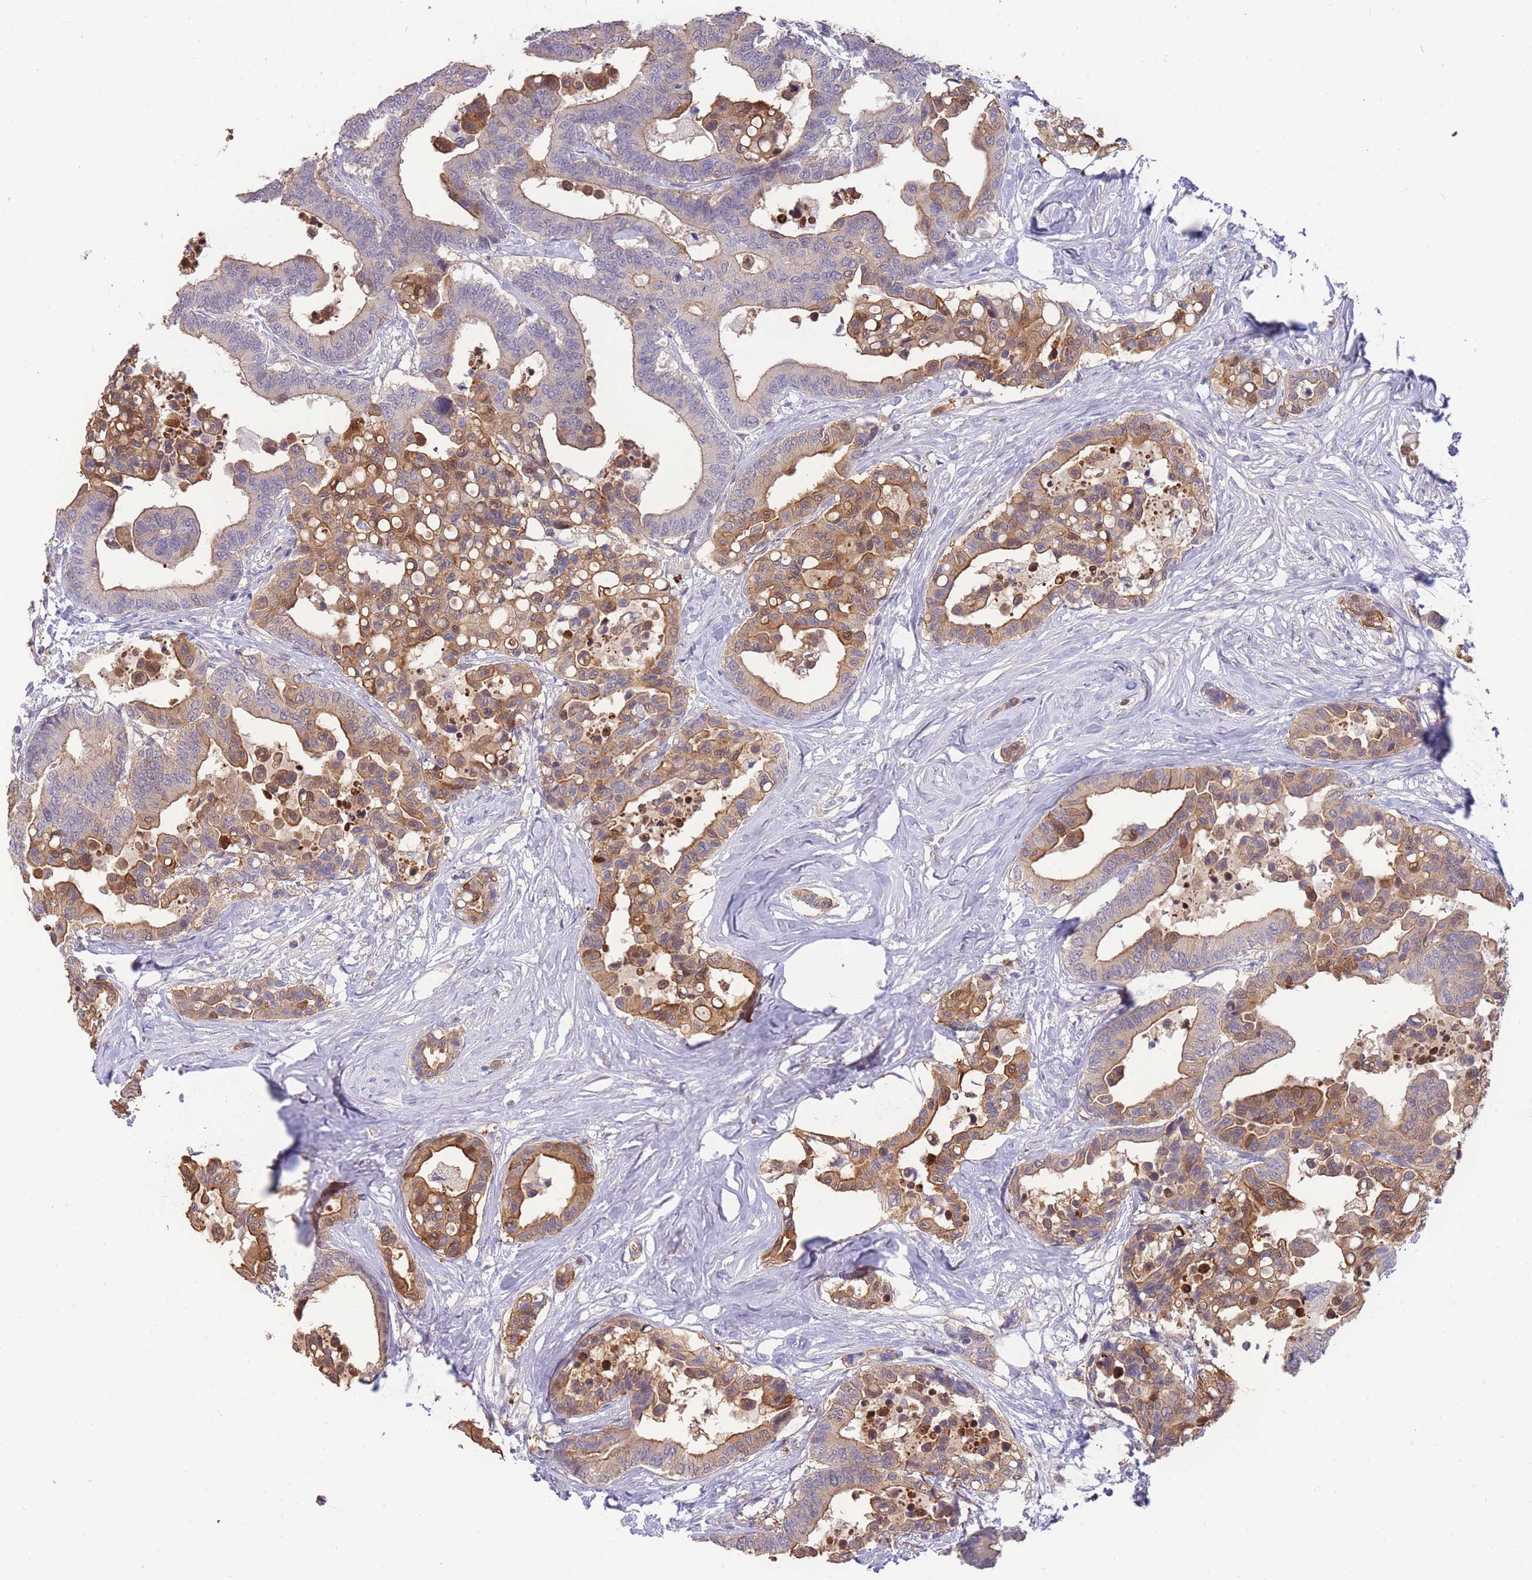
{"staining": {"intensity": "moderate", "quantity": "25%-75%", "location": "cytoplasmic/membranous"}, "tissue": "colorectal cancer", "cell_type": "Tumor cells", "image_type": "cancer", "snomed": [{"axis": "morphology", "description": "Normal tissue, NOS"}, {"axis": "morphology", "description": "Adenocarcinoma, NOS"}, {"axis": "topography", "description": "Colon"}], "caption": "IHC (DAB (3,3'-diaminobenzidine)) staining of colorectal cancer reveals moderate cytoplasmic/membranous protein expression in approximately 25%-75% of tumor cells.", "gene": "SMC6", "patient": {"sex": "male", "age": 82}}